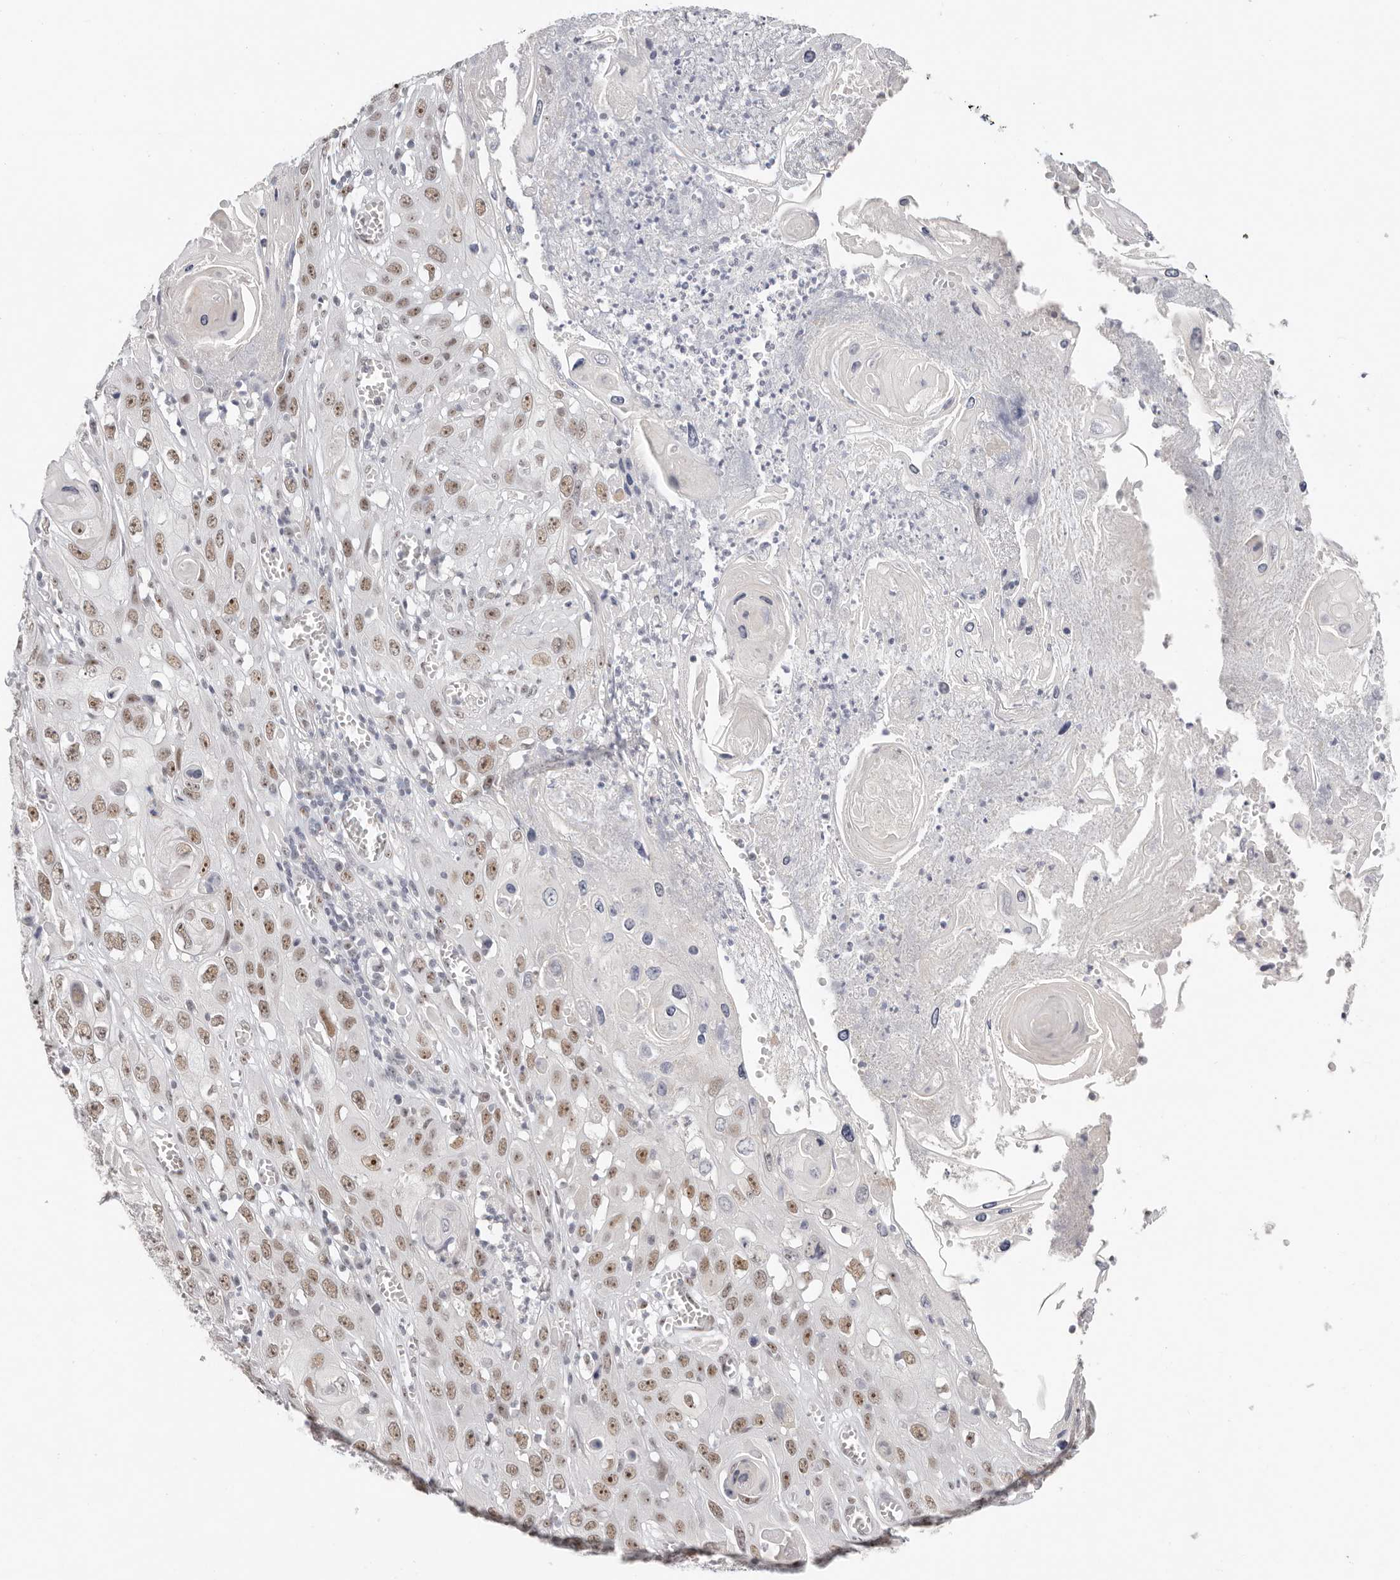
{"staining": {"intensity": "moderate", "quantity": ">75%", "location": "nuclear"}, "tissue": "skin cancer", "cell_type": "Tumor cells", "image_type": "cancer", "snomed": [{"axis": "morphology", "description": "Squamous cell carcinoma, NOS"}, {"axis": "topography", "description": "Skin"}], "caption": "Immunohistochemistry image of neoplastic tissue: human skin cancer stained using immunohistochemistry (IHC) displays medium levels of moderate protein expression localized specifically in the nuclear of tumor cells, appearing as a nuclear brown color.", "gene": "LARP7", "patient": {"sex": "male", "age": 55}}